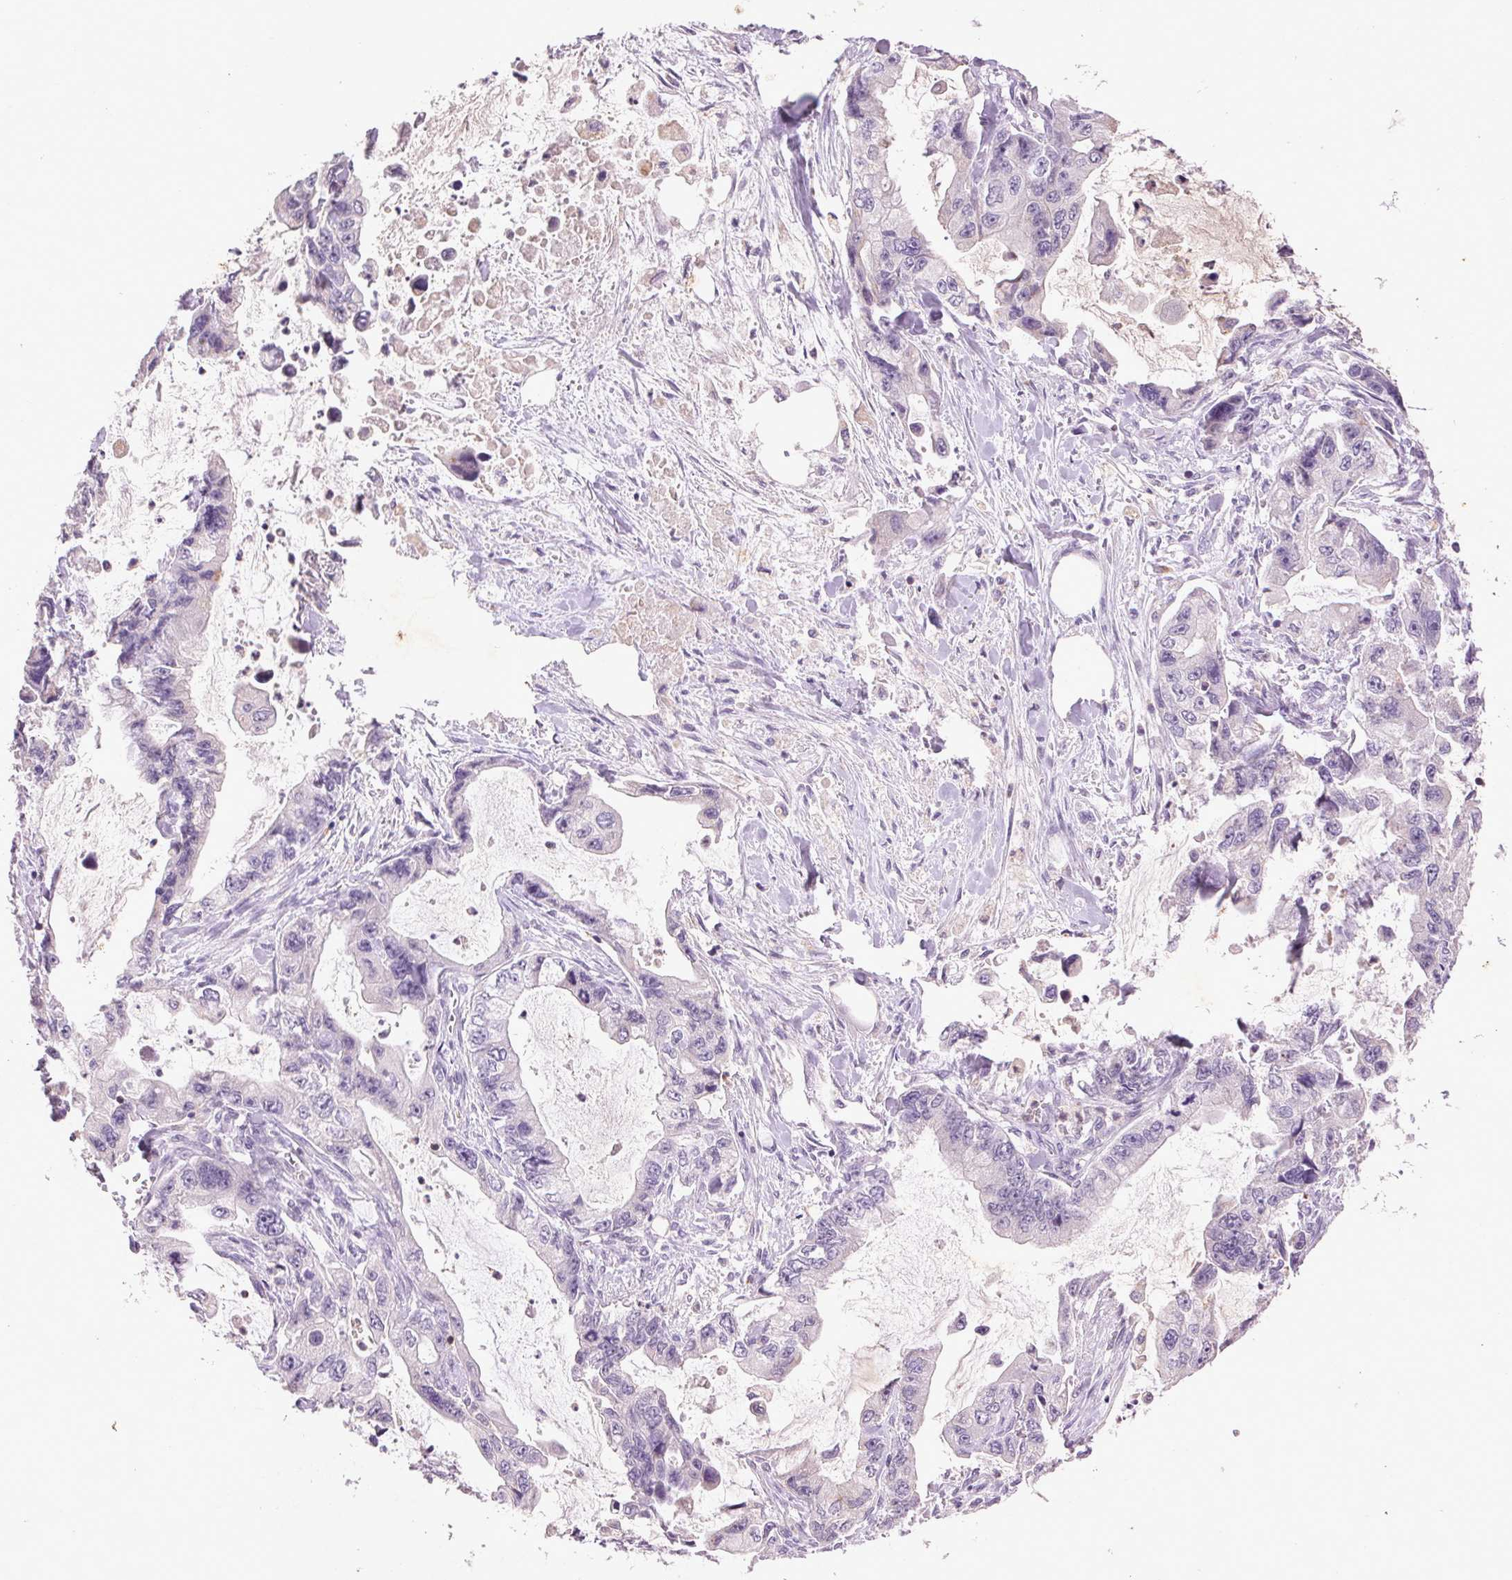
{"staining": {"intensity": "weak", "quantity": "<25%", "location": "cytoplasmic/membranous"}, "tissue": "stomach cancer", "cell_type": "Tumor cells", "image_type": "cancer", "snomed": [{"axis": "morphology", "description": "Adenocarcinoma, NOS"}, {"axis": "topography", "description": "Pancreas"}, {"axis": "topography", "description": "Stomach, upper"}, {"axis": "topography", "description": "Stomach"}], "caption": "An immunohistochemistry micrograph of adenocarcinoma (stomach) is shown. There is no staining in tumor cells of adenocarcinoma (stomach).", "gene": "FNDC7", "patient": {"sex": "male", "age": 77}}